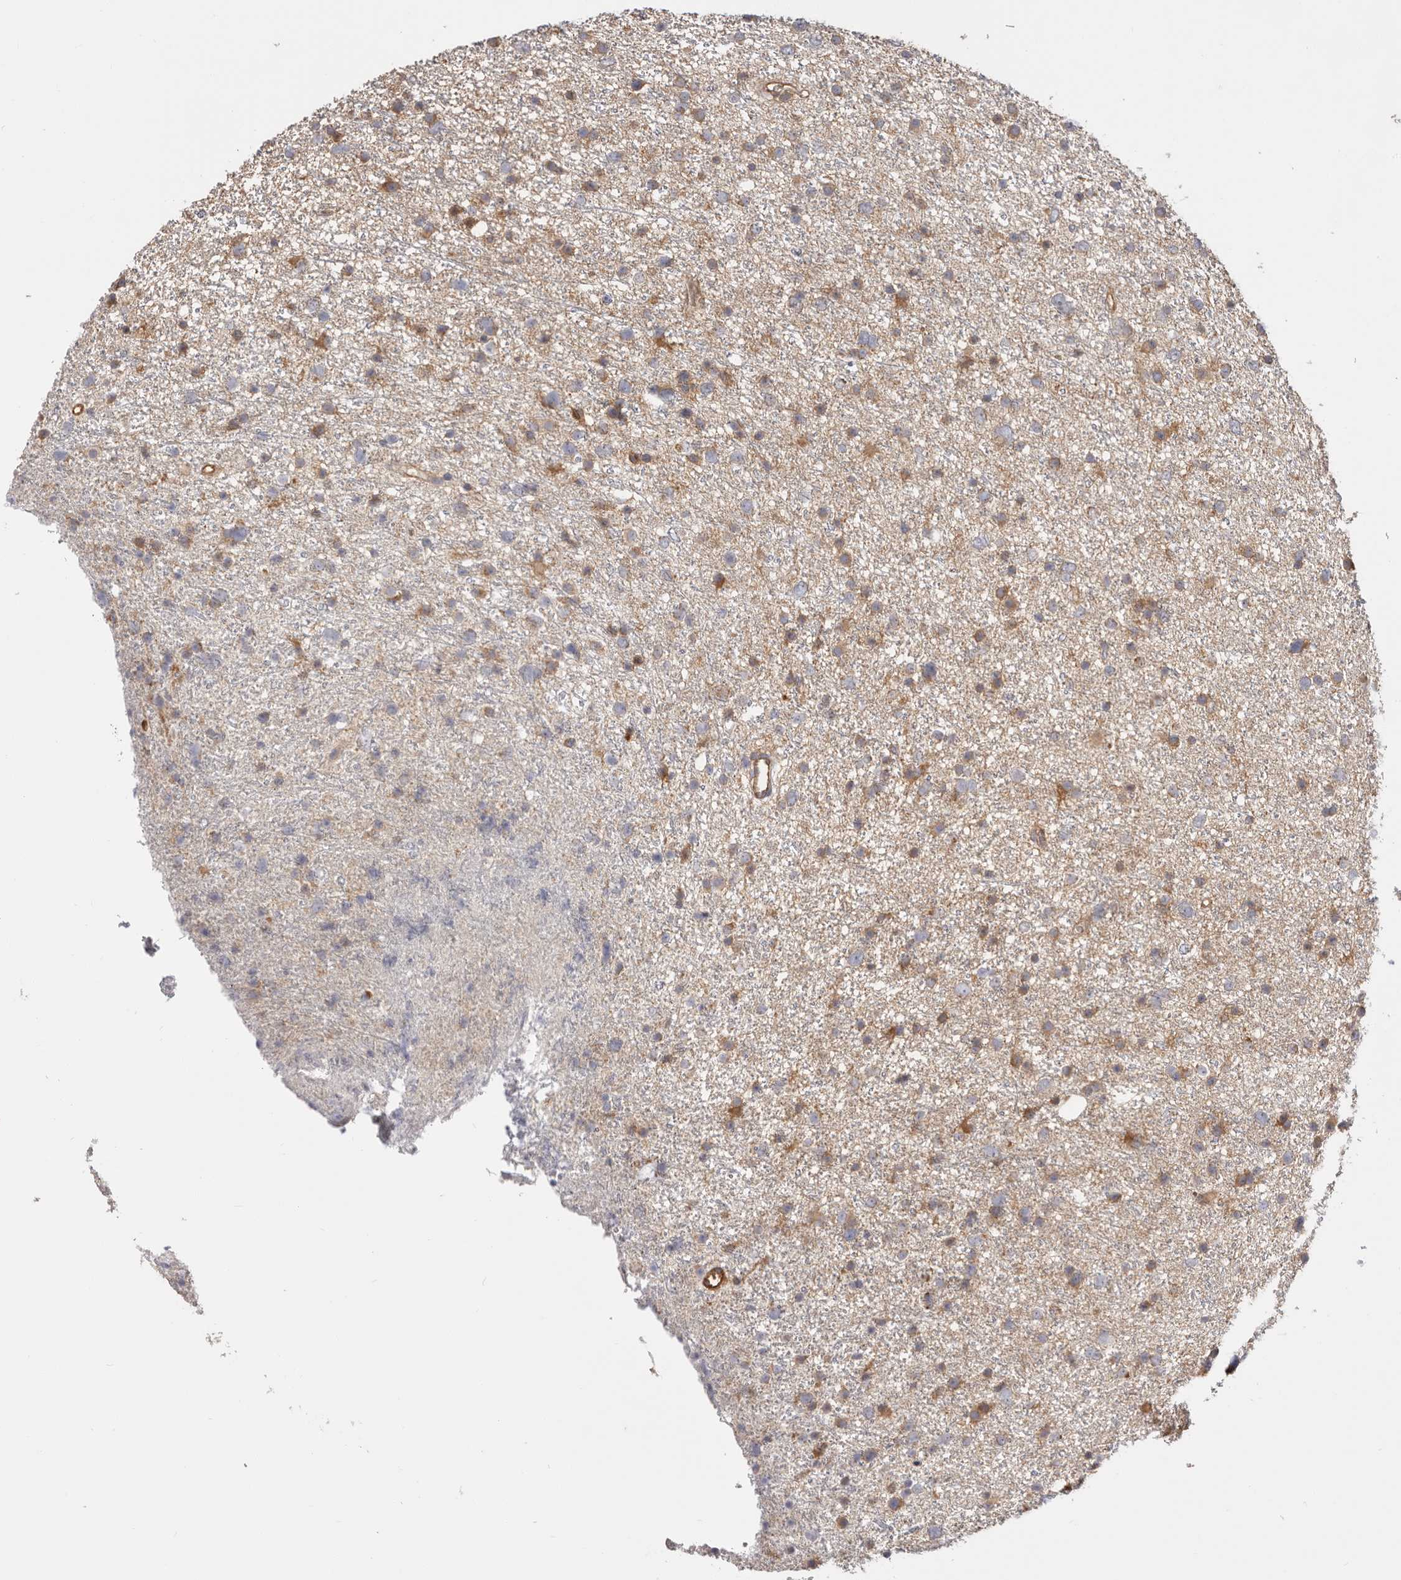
{"staining": {"intensity": "moderate", "quantity": ">75%", "location": "cytoplasmic/membranous"}, "tissue": "glioma", "cell_type": "Tumor cells", "image_type": "cancer", "snomed": [{"axis": "morphology", "description": "Glioma, malignant, Low grade"}, {"axis": "topography", "description": "Cerebral cortex"}], "caption": "Moderate cytoplasmic/membranous protein expression is appreciated in approximately >75% of tumor cells in malignant glioma (low-grade). (DAB (3,3'-diaminobenzidine) = brown stain, brightfield microscopy at high magnification).", "gene": "LAP3", "patient": {"sex": "female", "age": 39}}